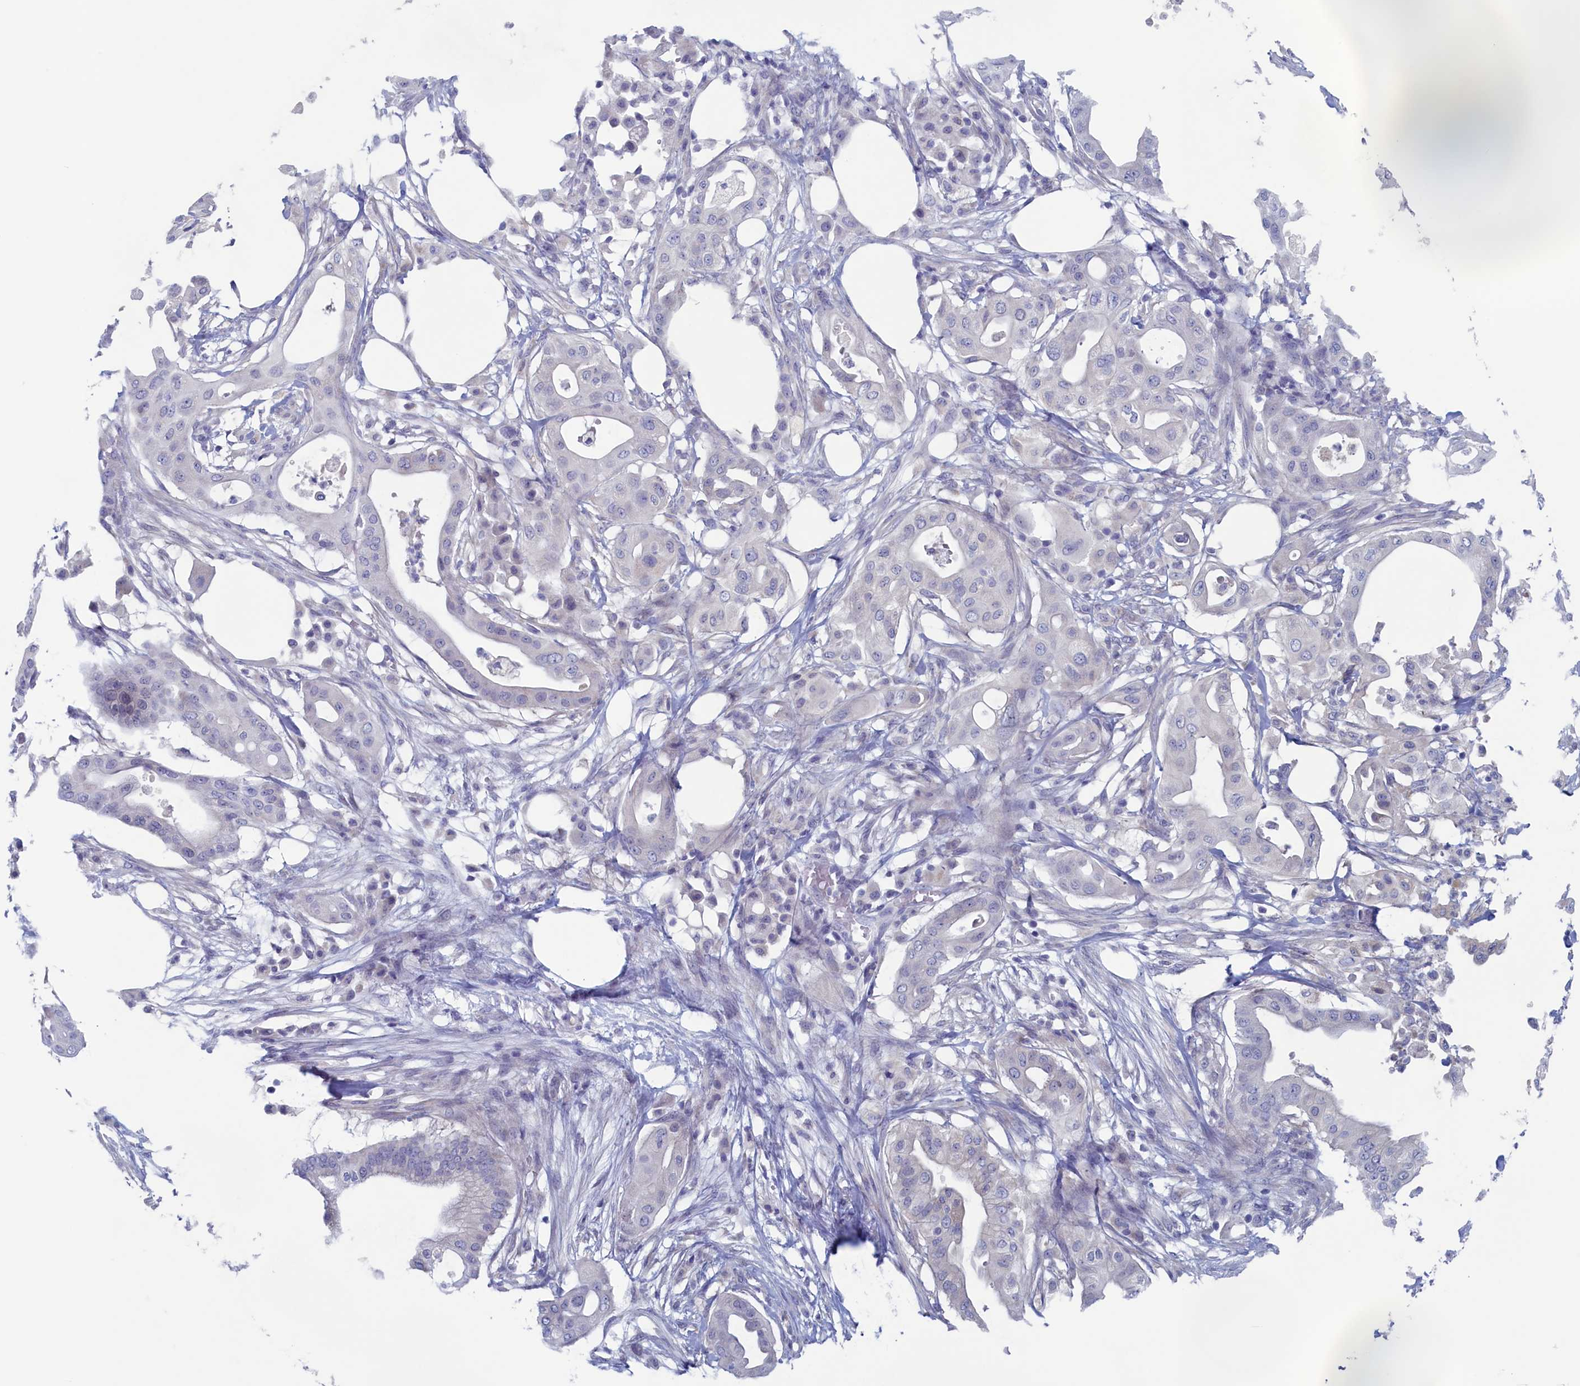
{"staining": {"intensity": "negative", "quantity": "none", "location": "none"}, "tissue": "pancreatic cancer", "cell_type": "Tumor cells", "image_type": "cancer", "snomed": [{"axis": "morphology", "description": "Adenocarcinoma, NOS"}, {"axis": "topography", "description": "Pancreas"}], "caption": "IHC image of neoplastic tissue: pancreatic cancer (adenocarcinoma) stained with DAB demonstrates no significant protein staining in tumor cells.", "gene": "WDR76", "patient": {"sex": "male", "age": 68}}